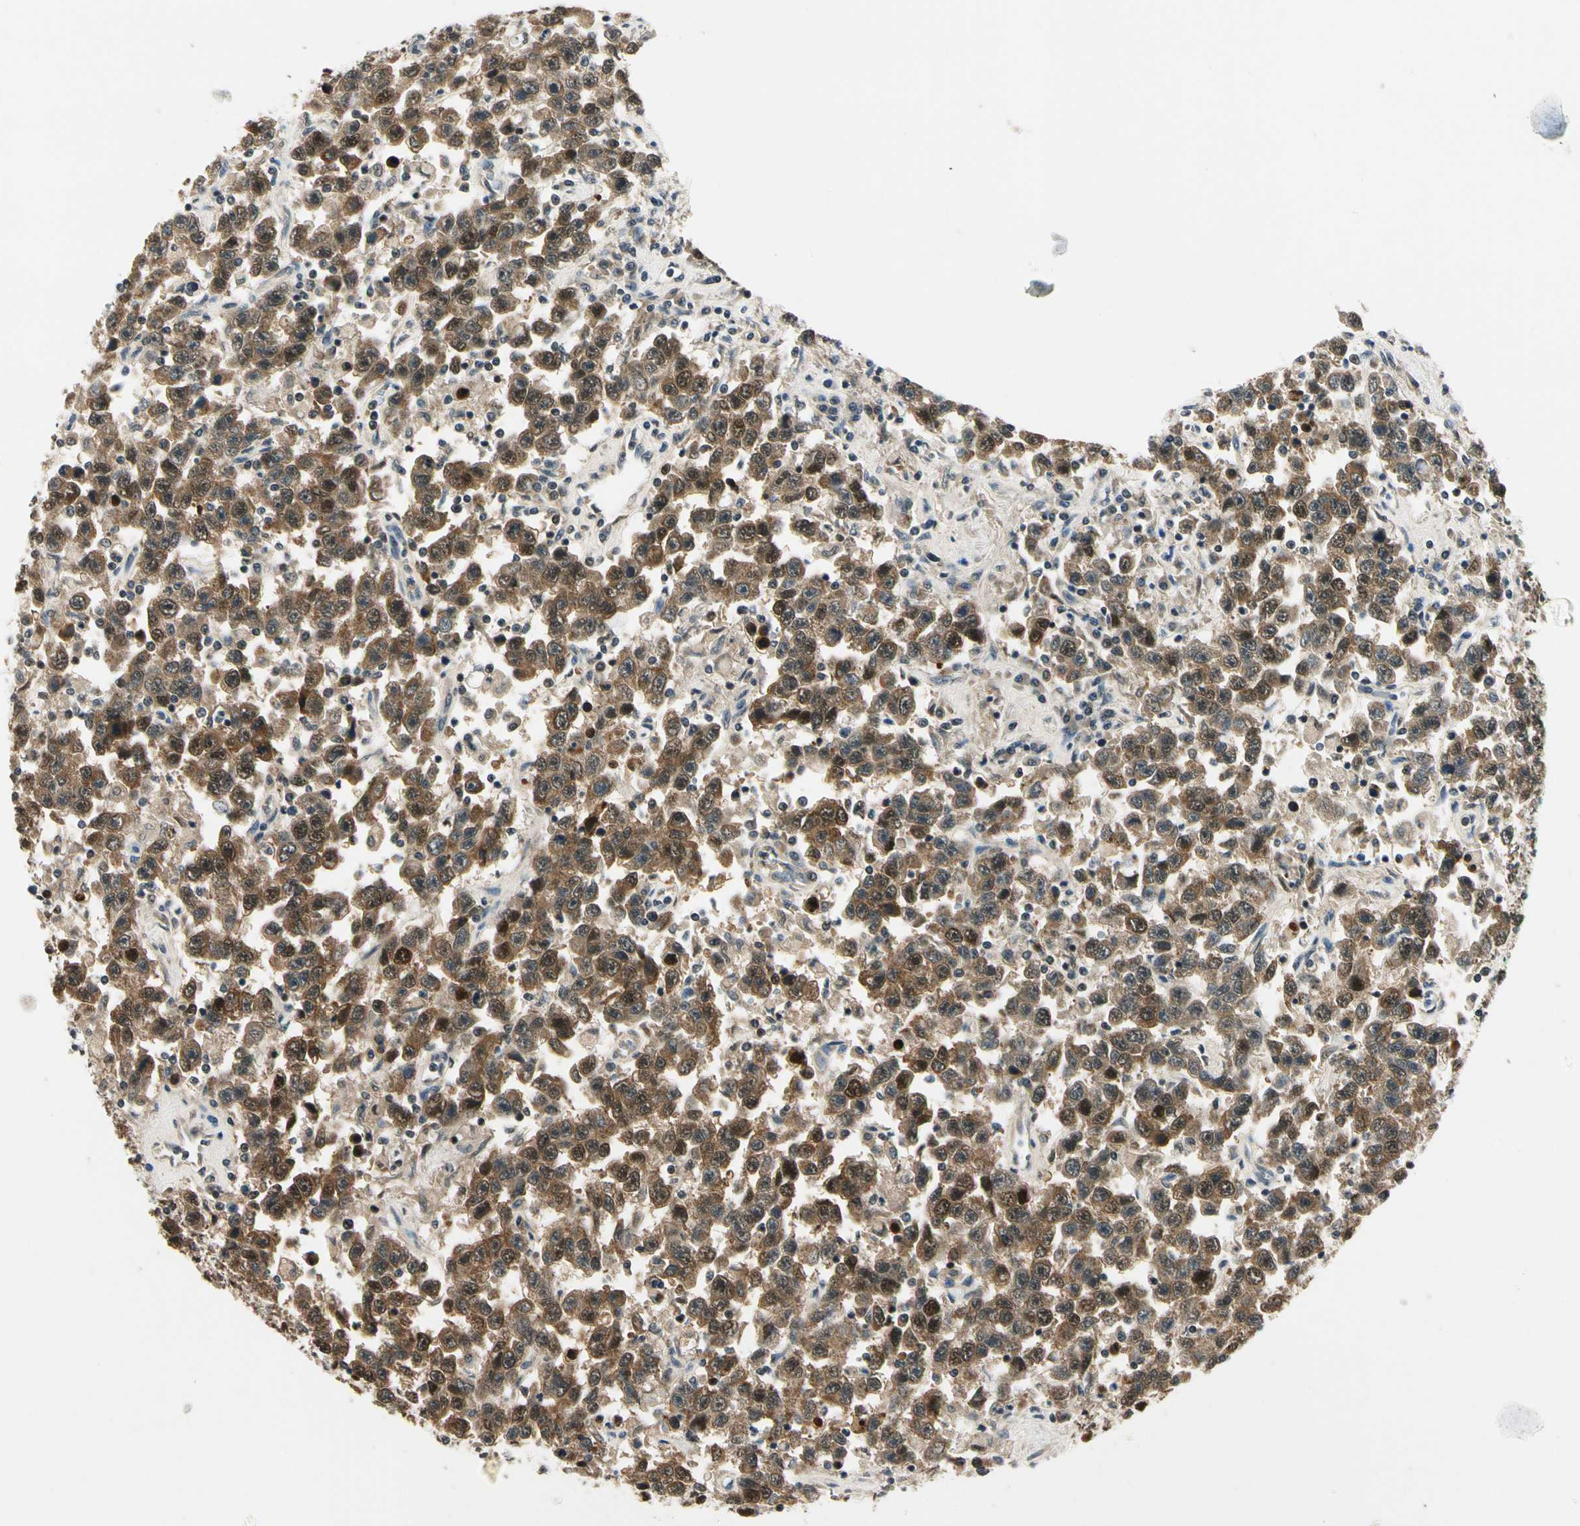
{"staining": {"intensity": "strong", "quantity": ">75%", "location": "cytoplasmic/membranous,nuclear"}, "tissue": "testis cancer", "cell_type": "Tumor cells", "image_type": "cancer", "snomed": [{"axis": "morphology", "description": "Seminoma, NOS"}, {"axis": "topography", "description": "Testis"}], "caption": "A photomicrograph showing strong cytoplasmic/membranous and nuclear expression in approximately >75% of tumor cells in testis cancer, as visualized by brown immunohistochemical staining.", "gene": "PDK2", "patient": {"sex": "male", "age": 41}}